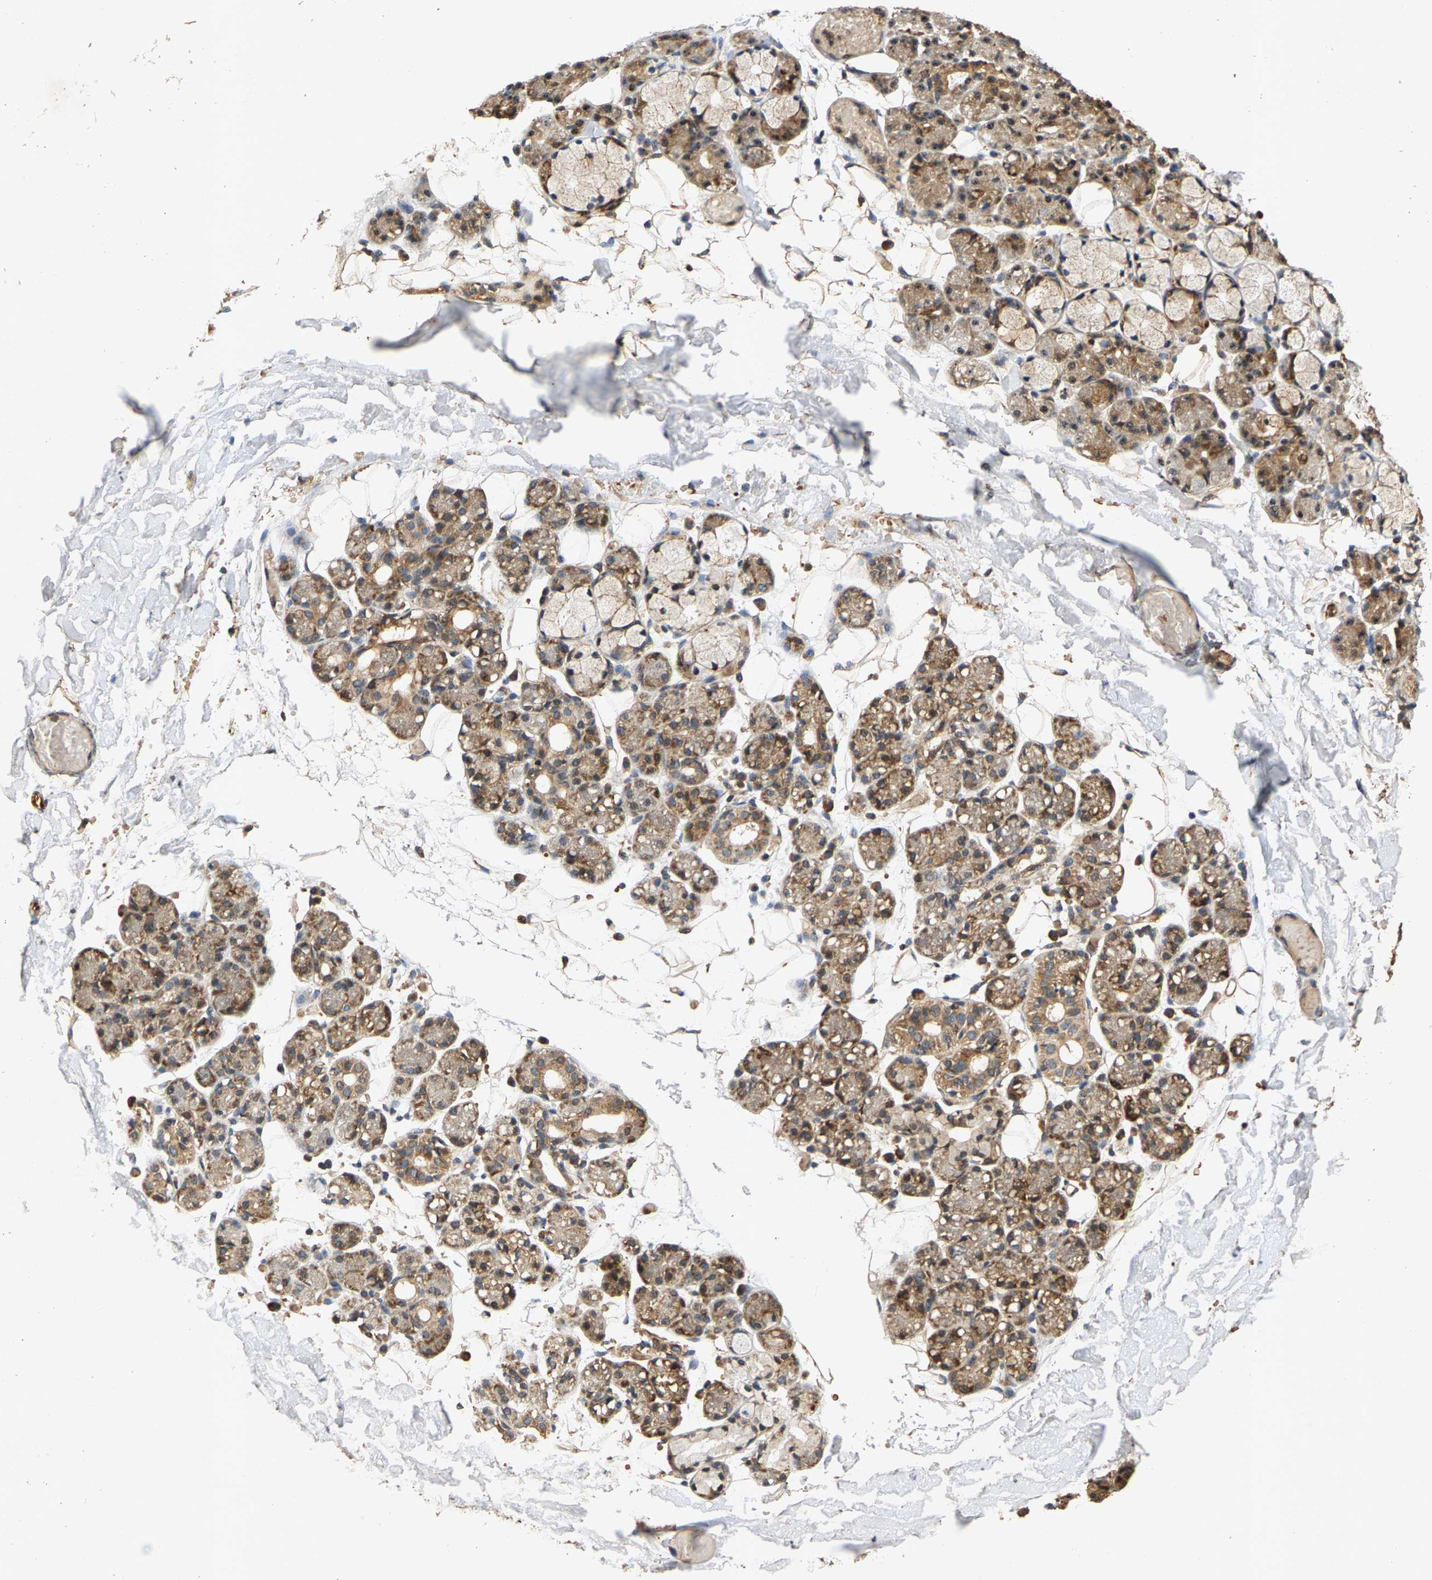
{"staining": {"intensity": "moderate", "quantity": "25%-75%", "location": "cytoplasmic/membranous,nuclear"}, "tissue": "salivary gland", "cell_type": "Glandular cells", "image_type": "normal", "snomed": [{"axis": "morphology", "description": "Normal tissue, NOS"}, {"axis": "topography", "description": "Salivary gland"}], "caption": "Brown immunohistochemical staining in unremarkable human salivary gland reveals moderate cytoplasmic/membranous,nuclear positivity in about 25%-75% of glandular cells.", "gene": "CIDEC", "patient": {"sex": "male", "age": 63}}